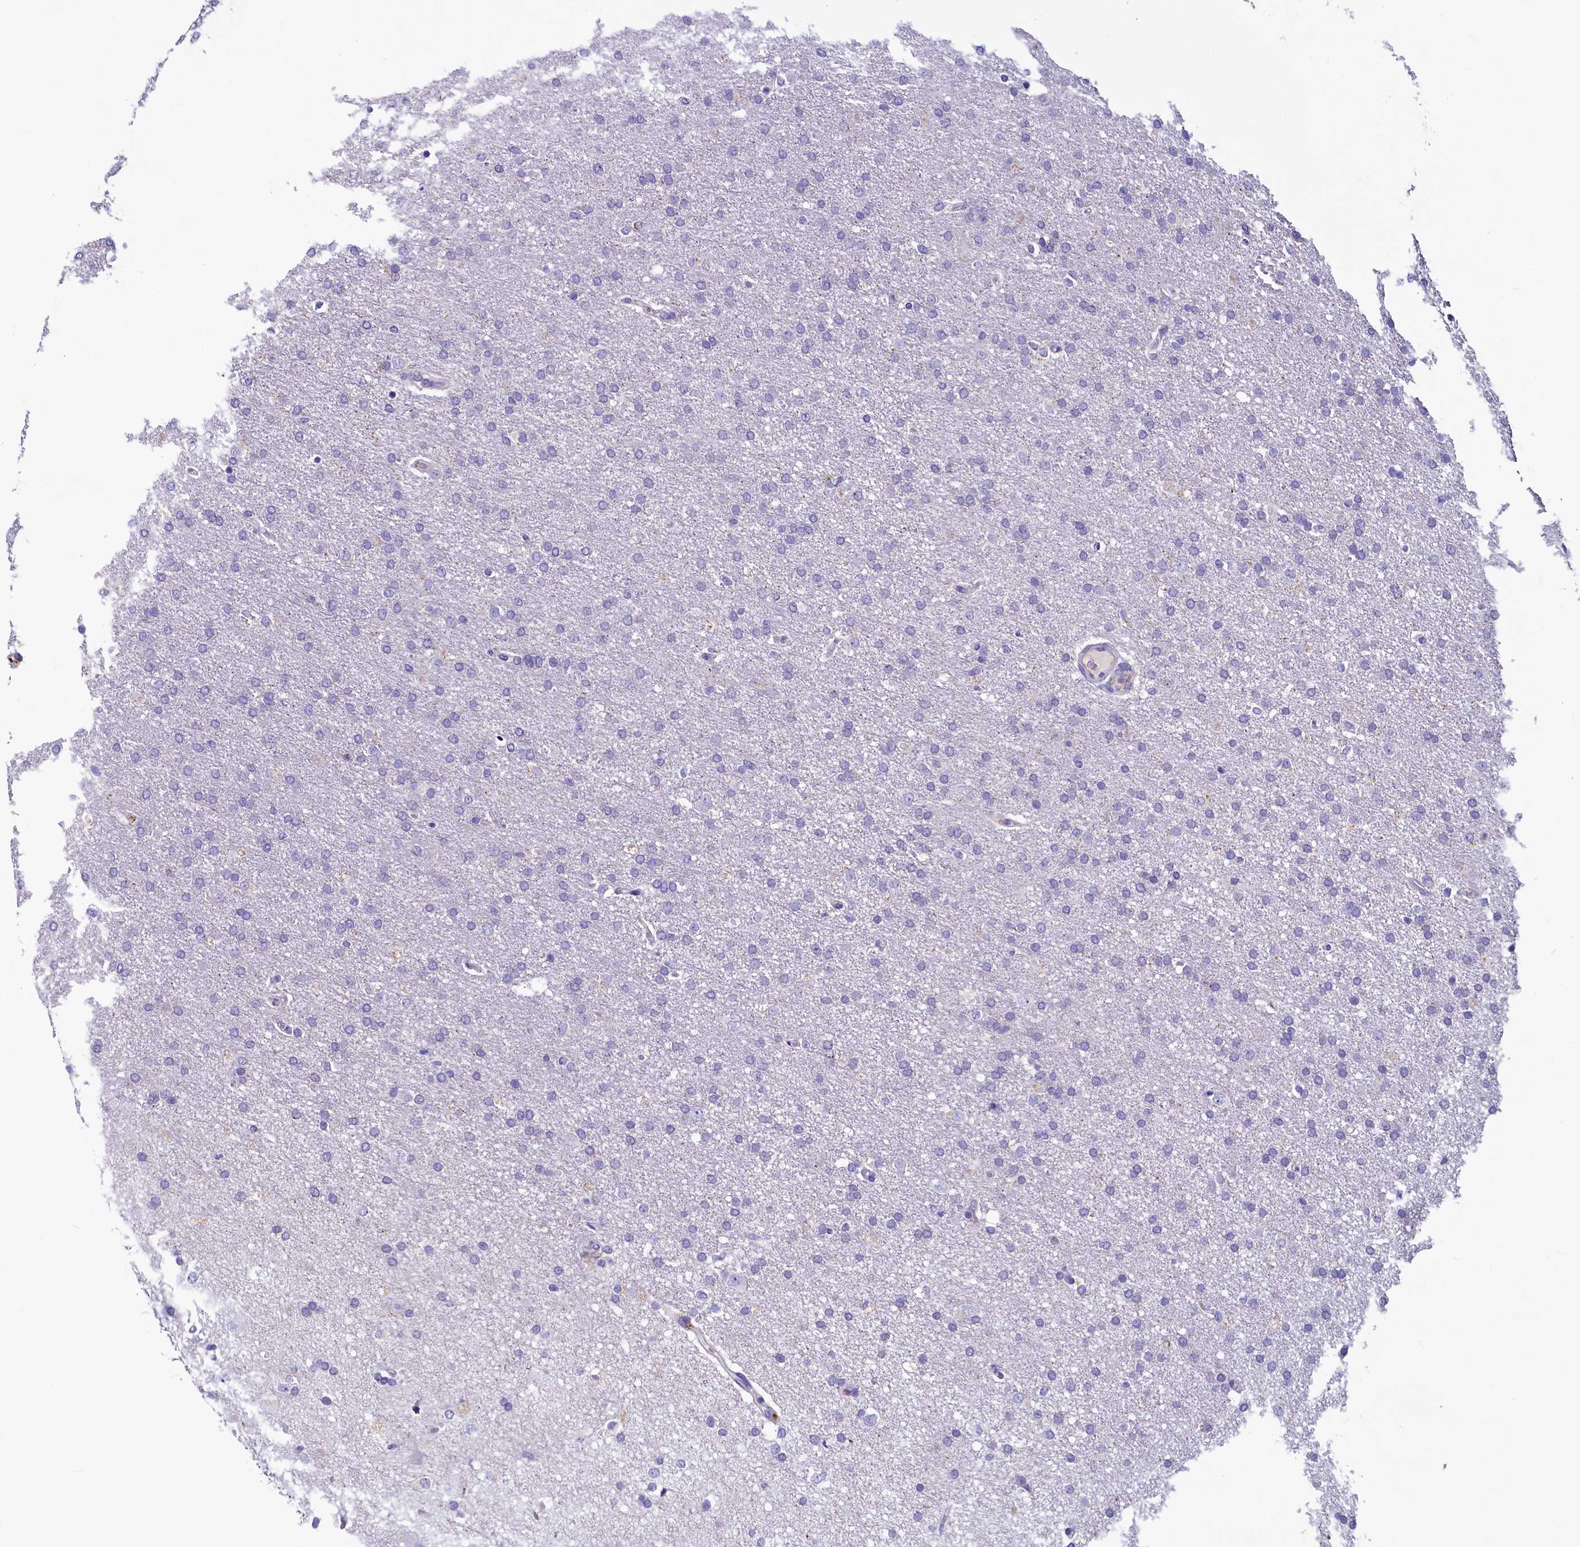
{"staining": {"intensity": "negative", "quantity": "none", "location": "none"}, "tissue": "glioma", "cell_type": "Tumor cells", "image_type": "cancer", "snomed": [{"axis": "morphology", "description": "Glioma, malignant, High grade"}, {"axis": "topography", "description": "Brain"}], "caption": "High magnification brightfield microscopy of glioma stained with DAB (brown) and counterstained with hematoxylin (blue): tumor cells show no significant expression.", "gene": "INSC", "patient": {"sex": "male", "age": 72}}